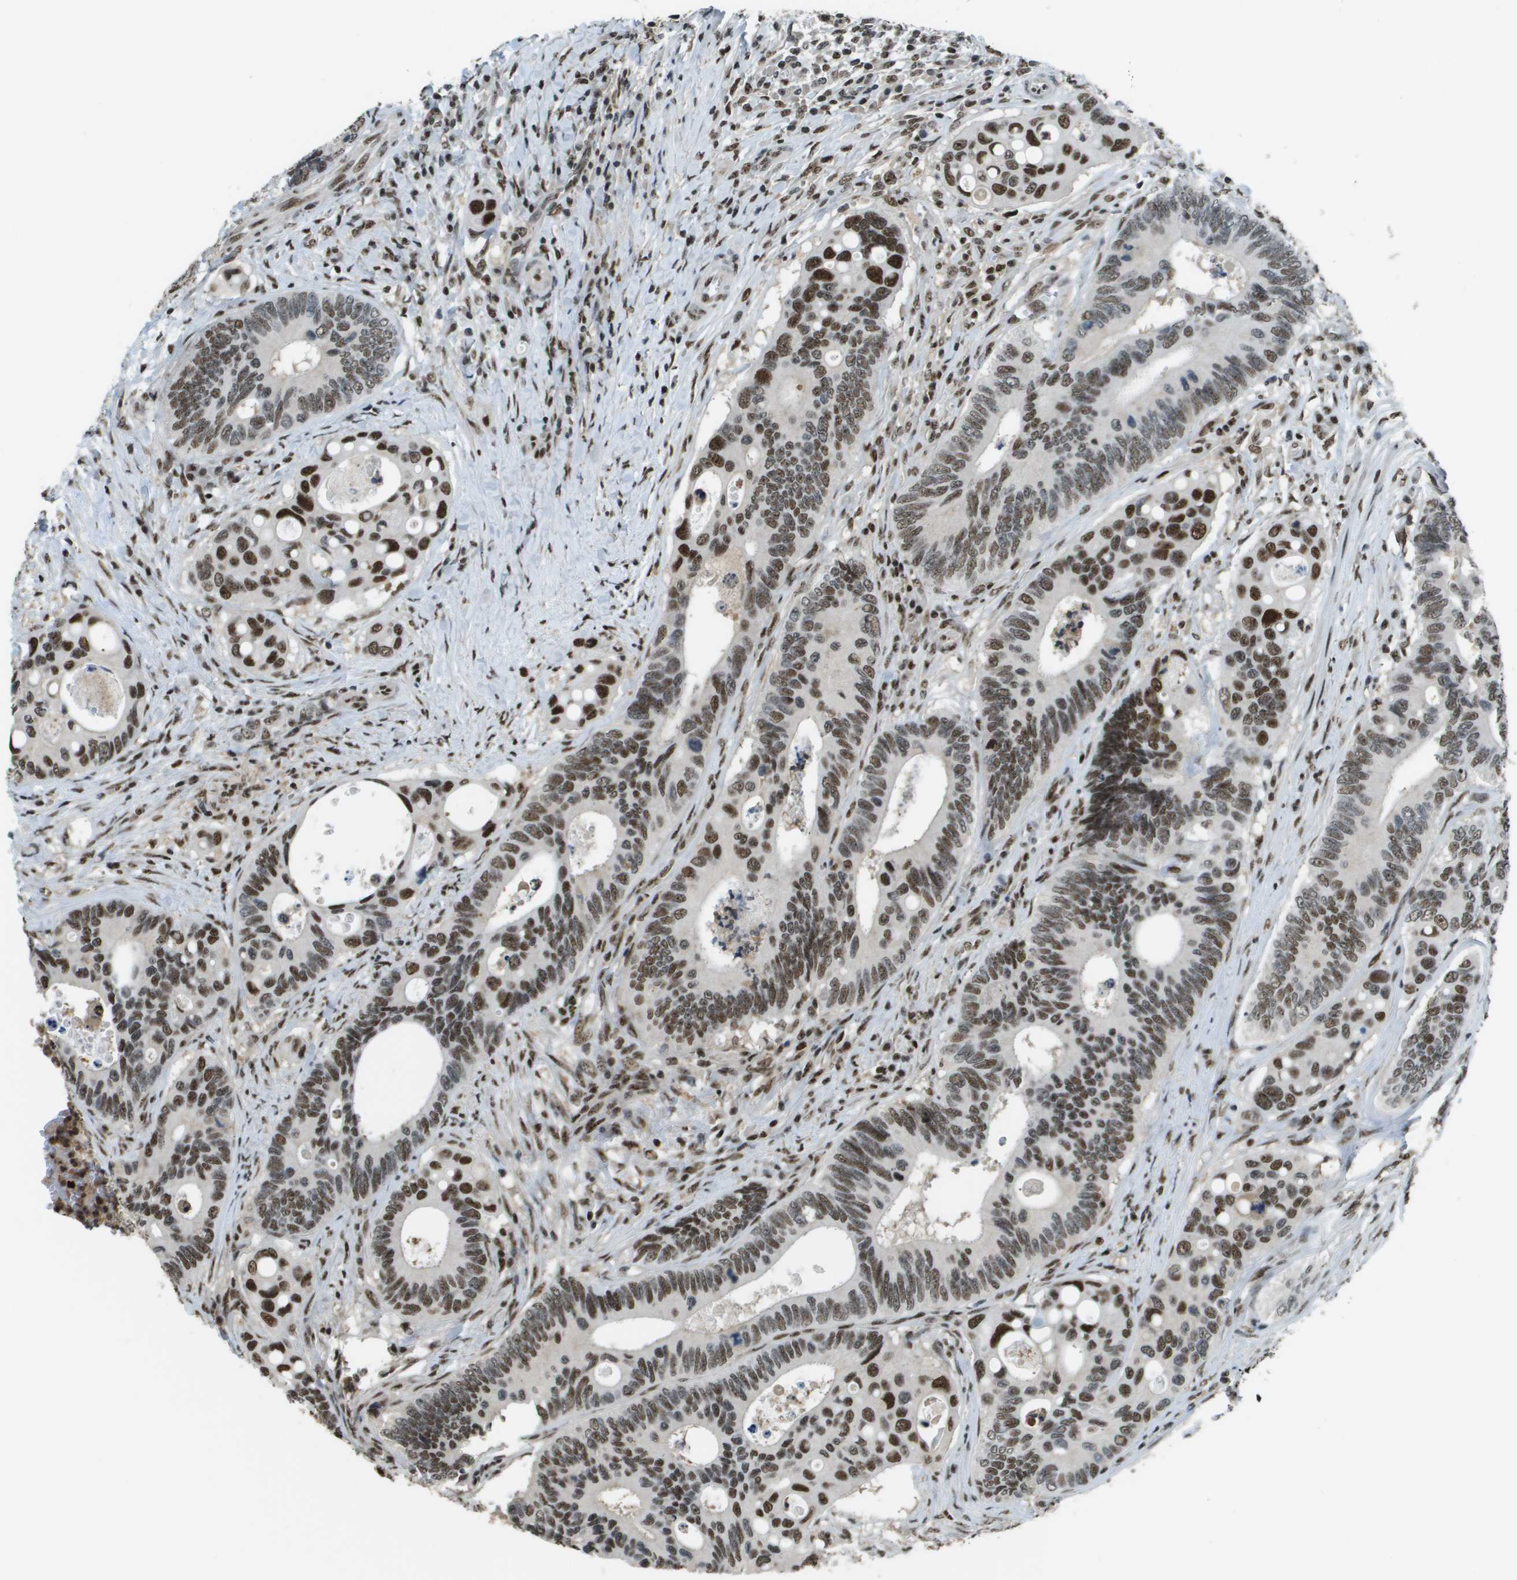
{"staining": {"intensity": "moderate", "quantity": ">75%", "location": "nuclear"}, "tissue": "colorectal cancer", "cell_type": "Tumor cells", "image_type": "cancer", "snomed": [{"axis": "morphology", "description": "Inflammation, NOS"}, {"axis": "morphology", "description": "Adenocarcinoma, NOS"}, {"axis": "topography", "description": "Colon"}], "caption": "Human colorectal adenocarcinoma stained with a brown dye reveals moderate nuclear positive expression in about >75% of tumor cells.", "gene": "SP100", "patient": {"sex": "male", "age": 72}}